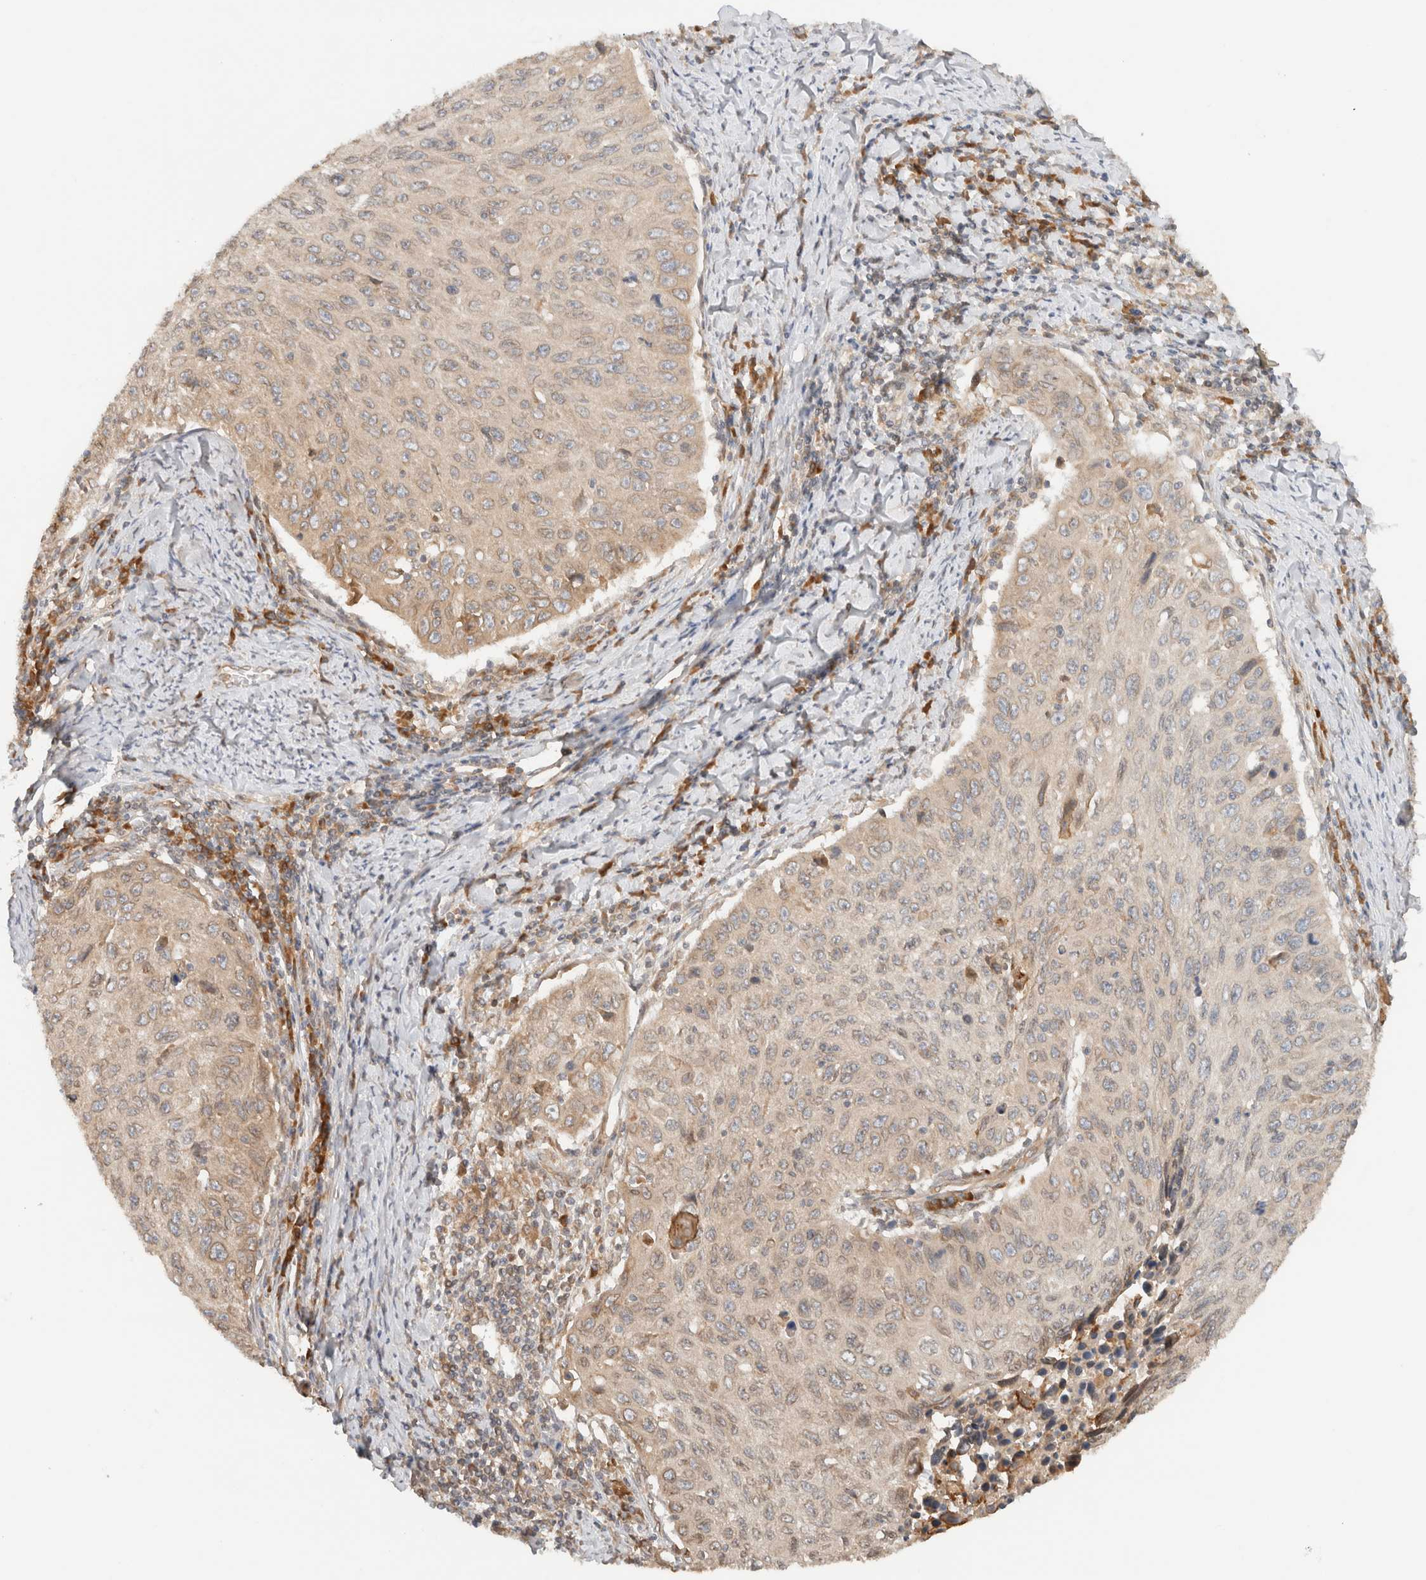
{"staining": {"intensity": "negative", "quantity": "none", "location": "none"}, "tissue": "cervical cancer", "cell_type": "Tumor cells", "image_type": "cancer", "snomed": [{"axis": "morphology", "description": "Squamous cell carcinoma, NOS"}, {"axis": "topography", "description": "Cervix"}], "caption": "Immunohistochemistry (IHC) image of neoplastic tissue: human cervical cancer (squamous cell carcinoma) stained with DAB (3,3'-diaminobenzidine) demonstrates no significant protein positivity in tumor cells.", "gene": "ARFGEF2", "patient": {"sex": "female", "age": 53}}